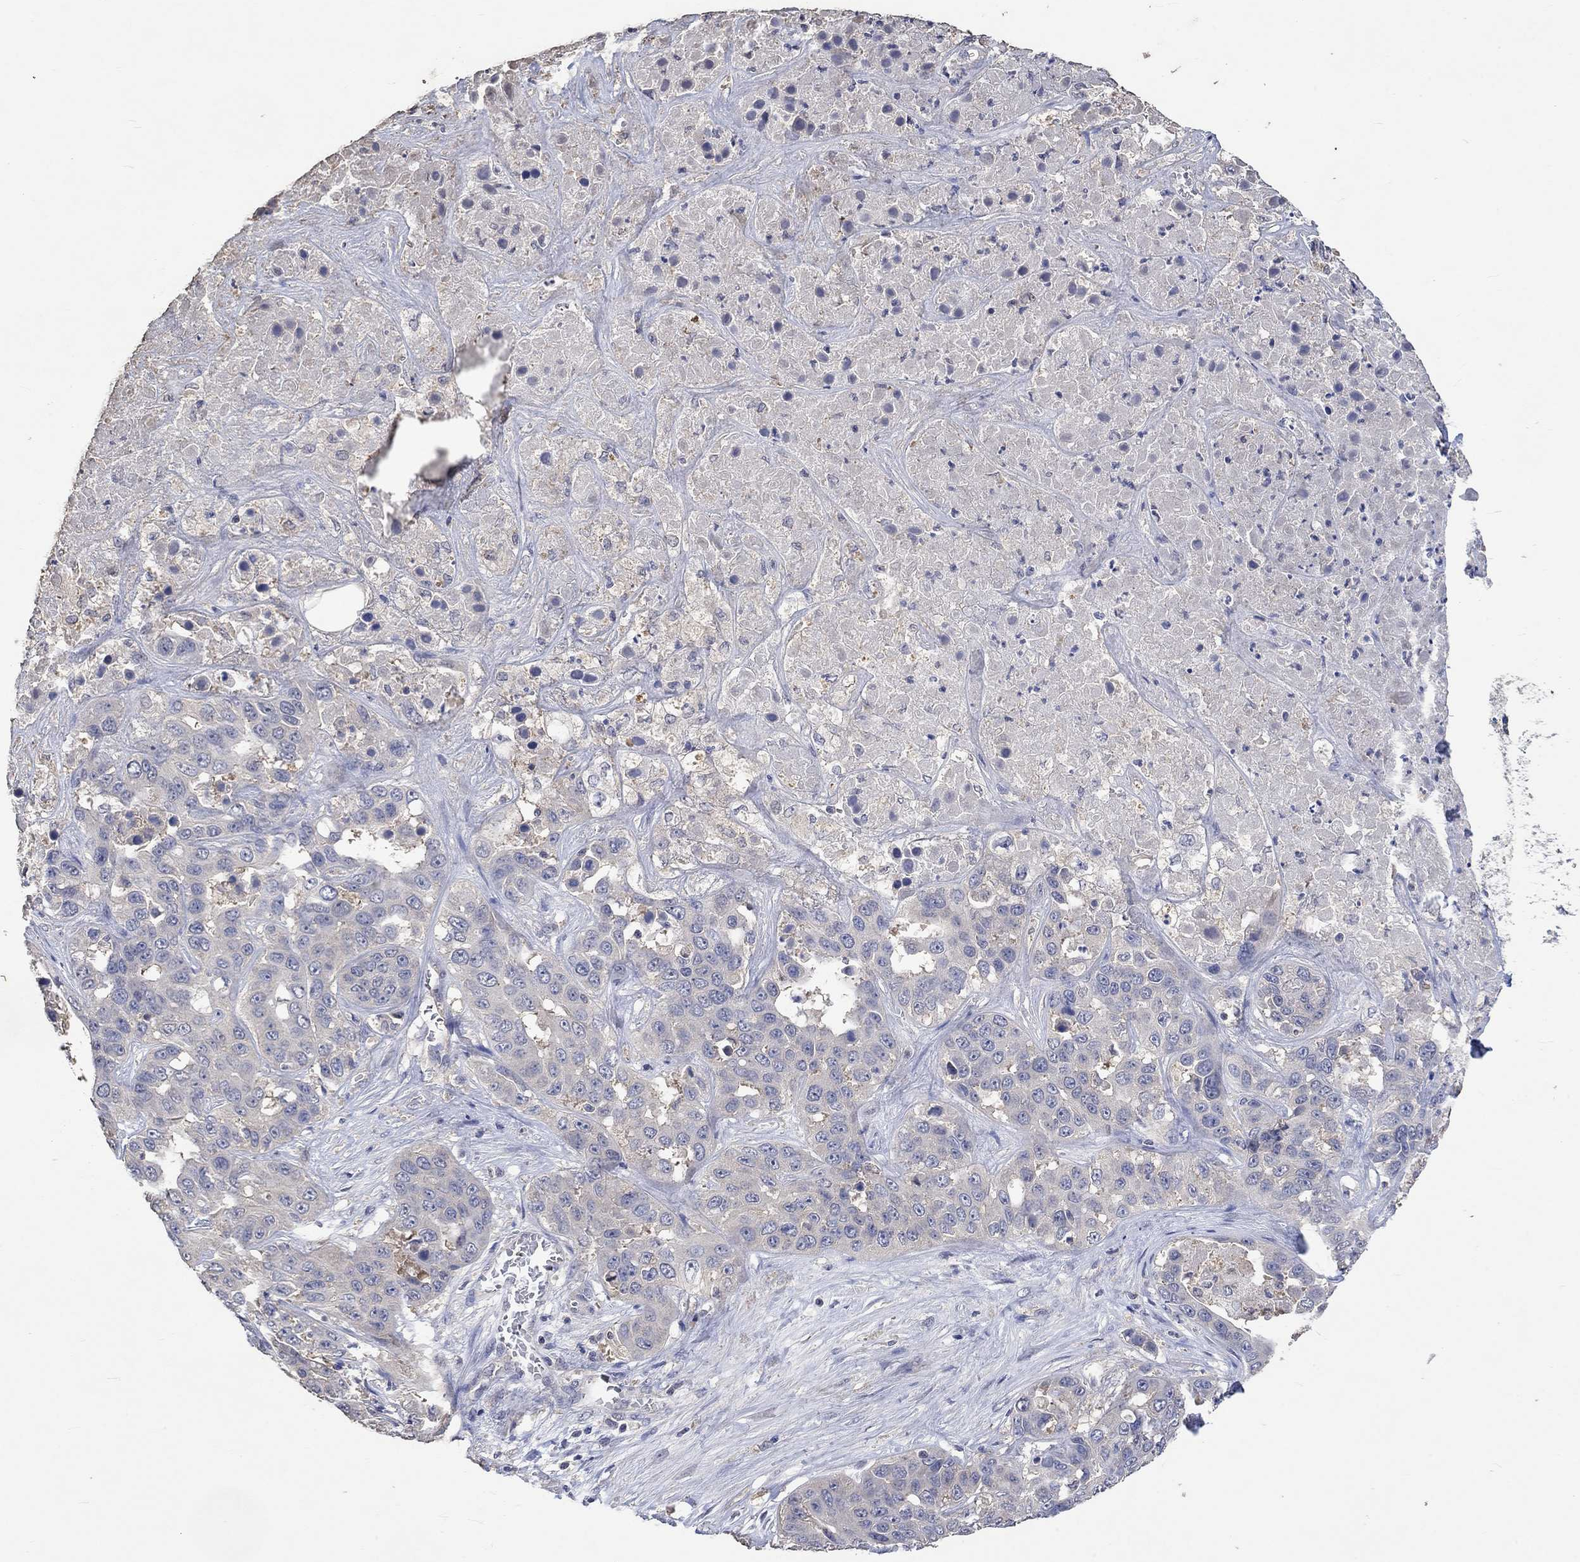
{"staining": {"intensity": "negative", "quantity": "none", "location": "none"}, "tissue": "liver cancer", "cell_type": "Tumor cells", "image_type": "cancer", "snomed": [{"axis": "morphology", "description": "Cholangiocarcinoma"}, {"axis": "topography", "description": "Liver"}], "caption": "IHC image of human liver cholangiocarcinoma stained for a protein (brown), which exhibits no expression in tumor cells.", "gene": "PTPN20", "patient": {"sex": "female", "age": 52}}